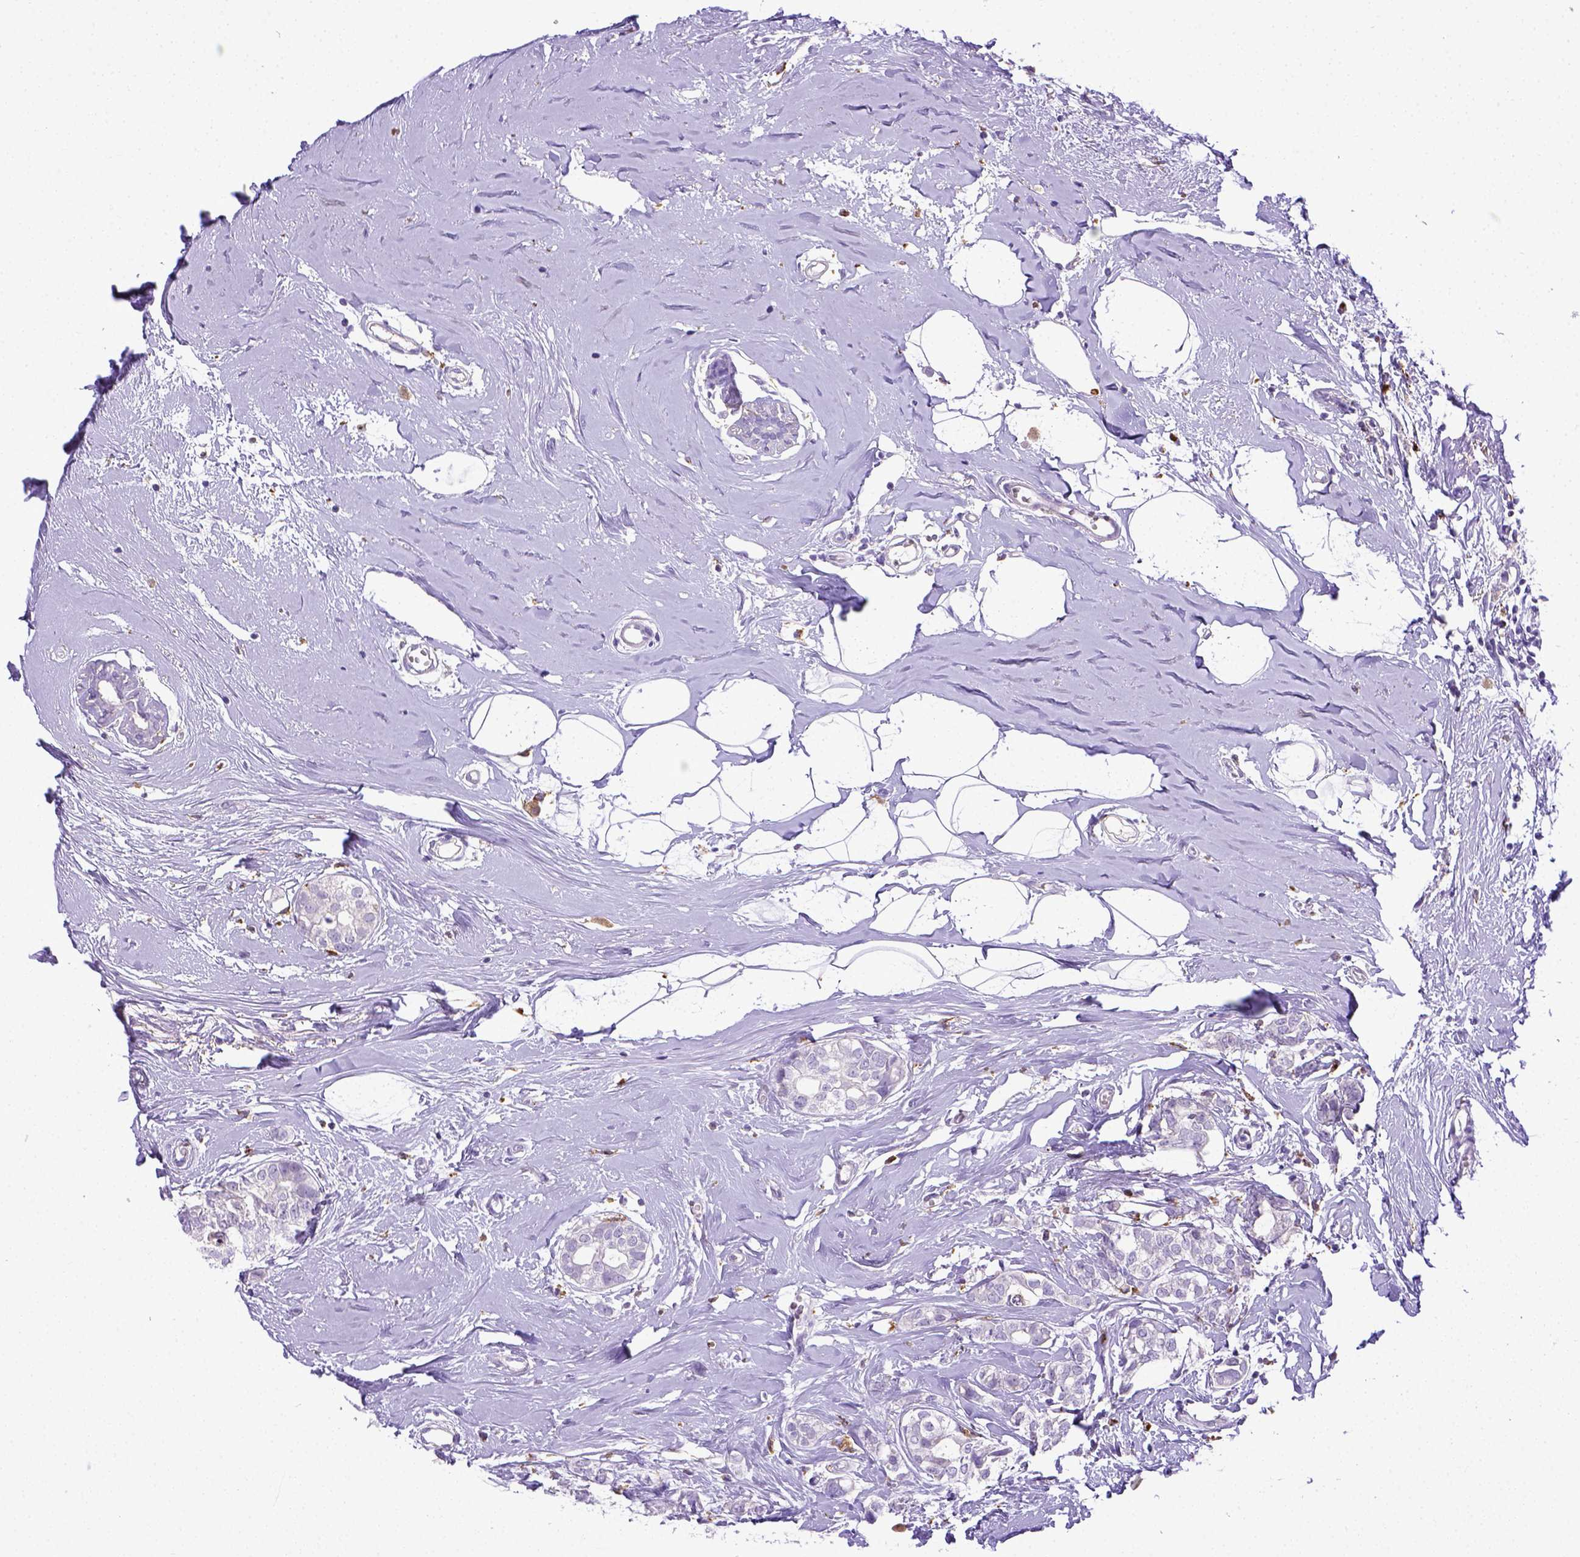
{"staining": {"intensity": "negative", "quantity": "none", "location": "none"}, "tissue": "breast cancer", "cell_type": "Tumor cells", "image_type": "cancer", "snomed": [{"axis": "morphology", "description": "Duct carcinoma"}, {"axis": "topography", "description": "Breast"}], "caption": "The micrograph shows no significant positivity in tumor cells of invasive ductal carcinoma (breast). (DAB (3,3'-diaminobenzidine) immunohistochemistry with hematoxylin counter stain).", "gene": "CD68", "patient": {"sex": "female", "age": 40}}